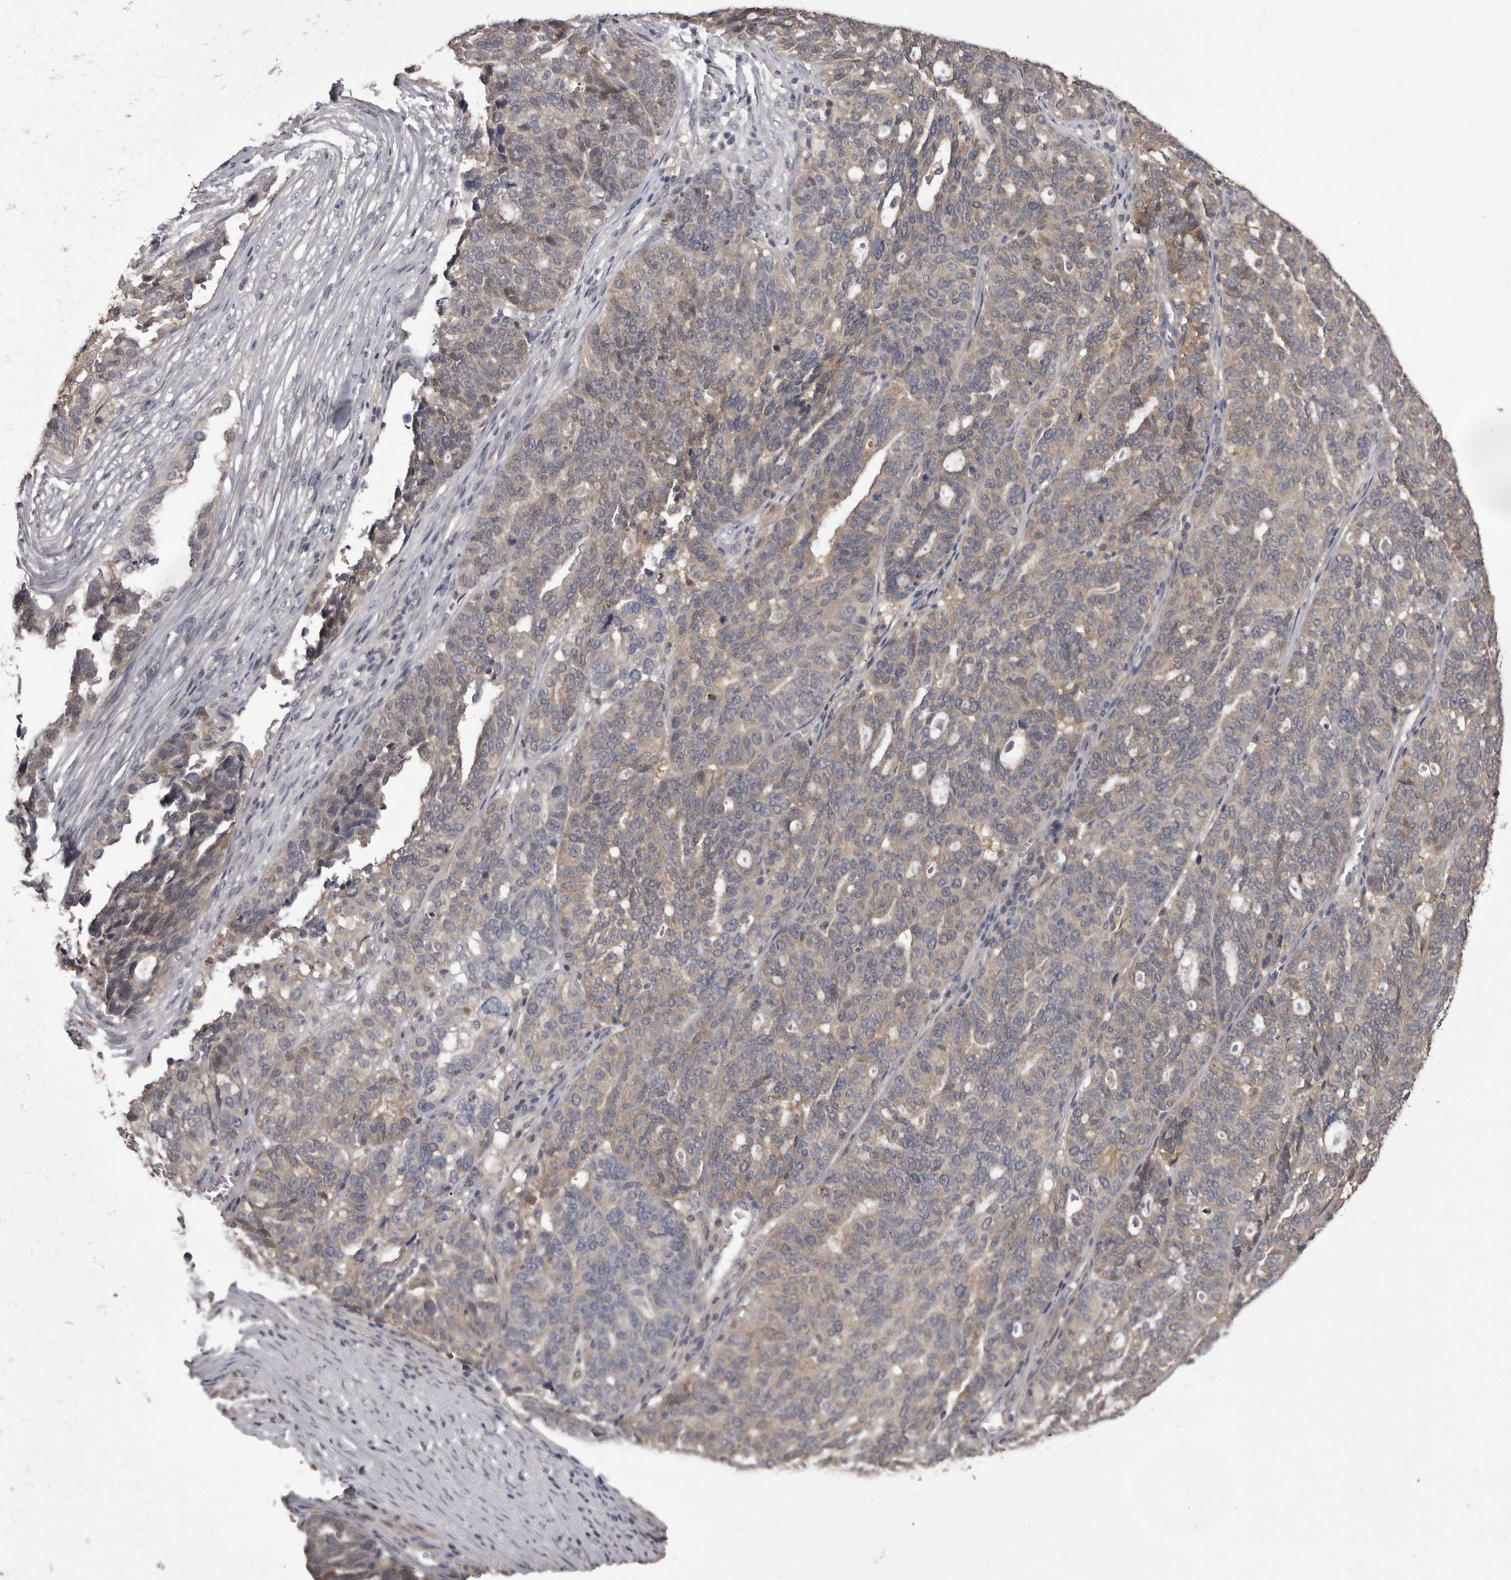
{"staining": {"intensity": "weak", "quantity": "25%-75%", "location": "cytoplasmic/membranous"}, "tissue": "ovarian cancer", "cell_type": "Tumor cells", "image_type": "cancer", "snomed": [{"axis": "morphology", "description": "Cystadenocarcinoma, serous, NOS"}, {"axis": "topography", "description": "Ovary"}], "caption": "High-power microscopy captured an IHC photomicrograph of serous cystadenocarcinoma (ovarian), revealing weak cytoplasmic/membranous staining in approximately 25%-75% of tumor cells.", "gene": "MDH1", "patient": {"sex": "female", "age": 59}}